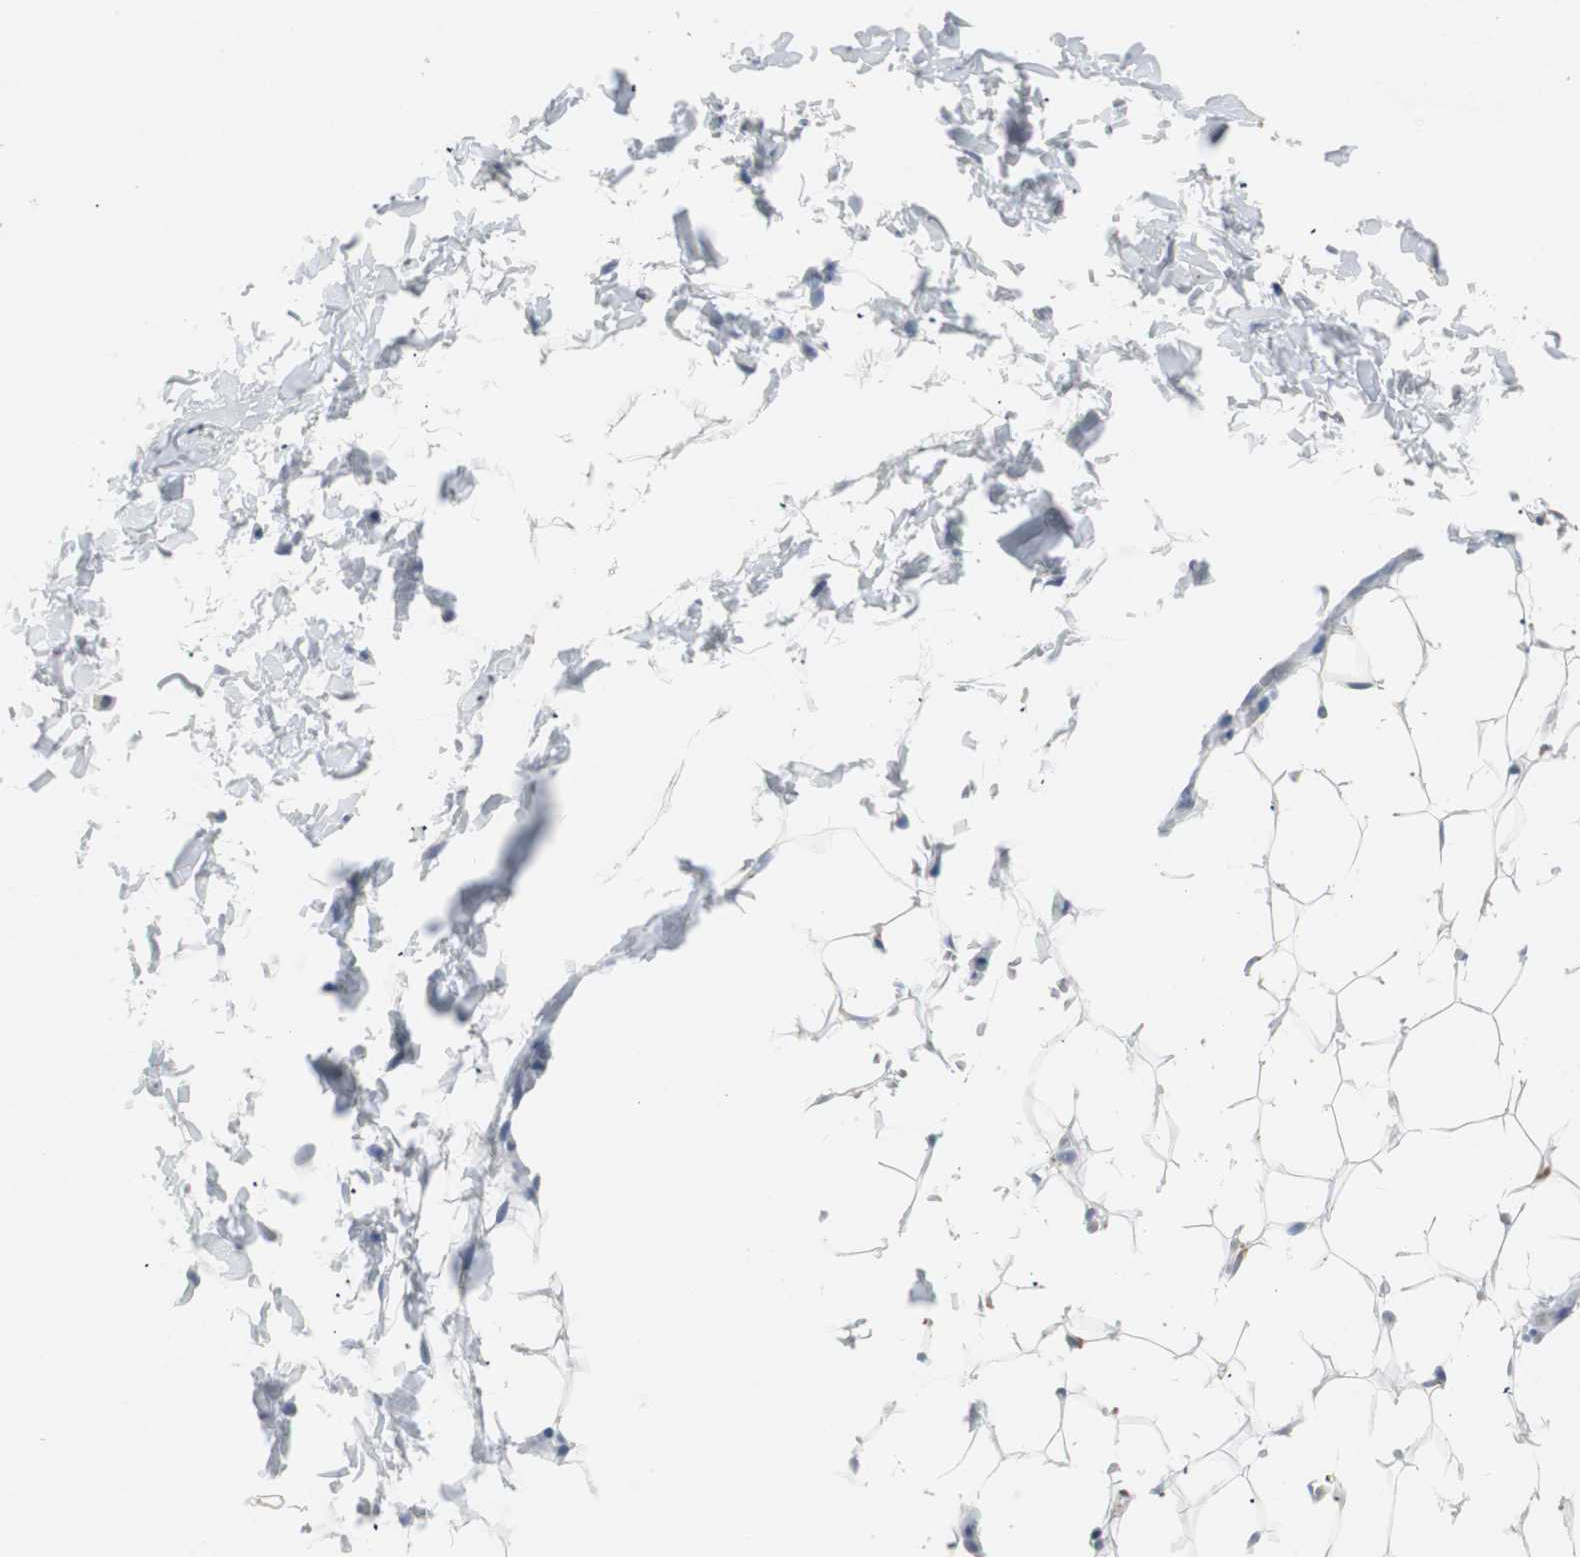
{"staining": {"intensity": "negative", "quantity": "none", "location": "none"}, "tissue": "adipose tissue", "cell_type": "Adipocytes", "image_type": "normal", "snomed": [{"axis": "morphology", "description": "Normal tissue, NOS"}, {"axis": "topography", "description": "Soft tissue"}], "caption": "The histopathology image shows no significant staining in adipocytes of adipose tissue. (DAB (3,3'-diaminobenzidine) immunohistochemistry (IHC), high magnification).", "gene": "LRP2", "patient": {"sex": "male", "age": 26}}